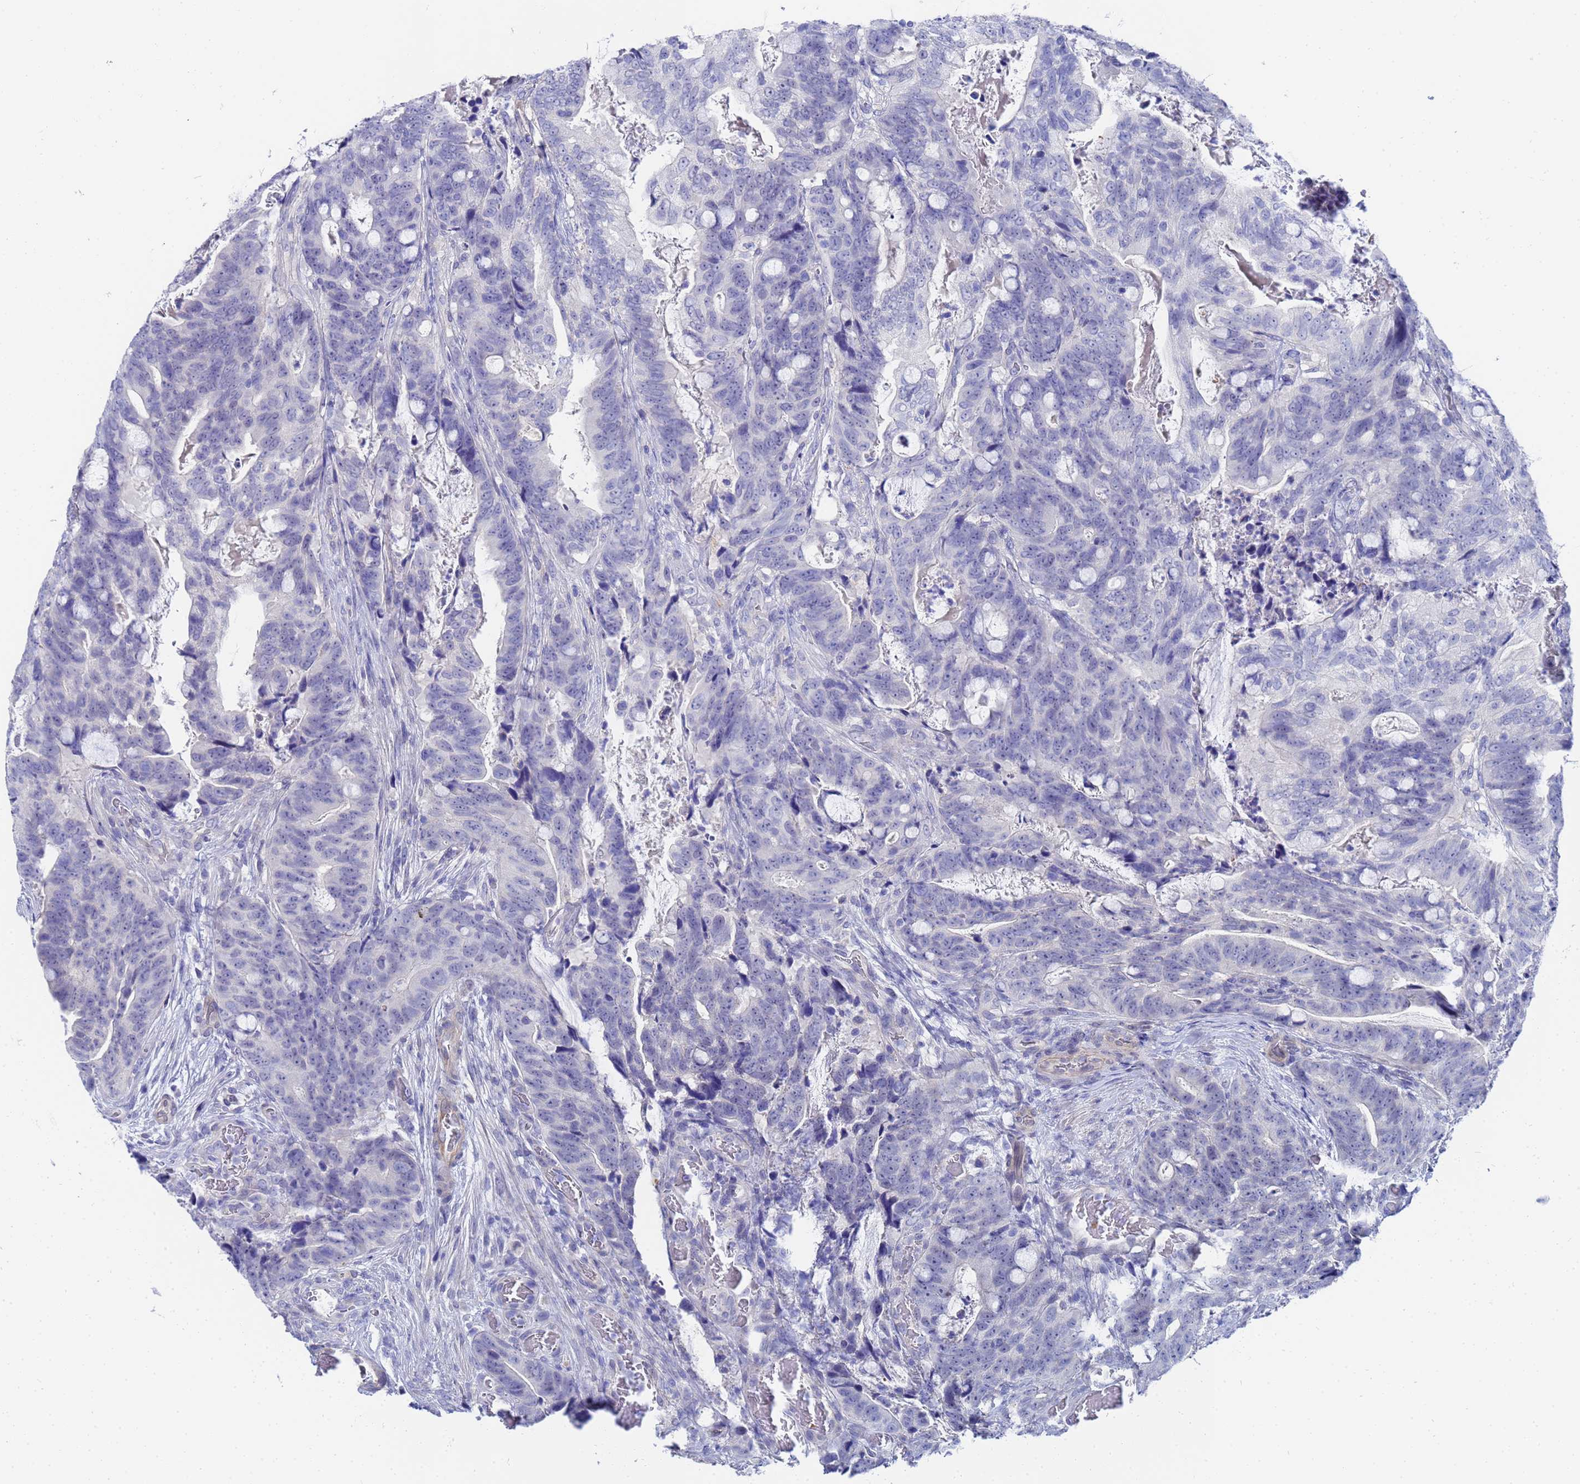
{"staining": {"intensity": "negative", "quantity": "none", "location": "none"}, "tissue": "colorectal cancer", "cell_type": "Tumor cells", "image_type": "cancer", "snomed": [{"axis": "morphology", "description": "Adenocarcinoma, NOS"}, {"axis": "topography", "description": "Colon"}], "caption": "Immunohistochemistry of colorectal adenocarcinoma reveals no staining in tumor cells.", "gene": "ZNF26", "patient": {"sex": "female", "age": 82}}